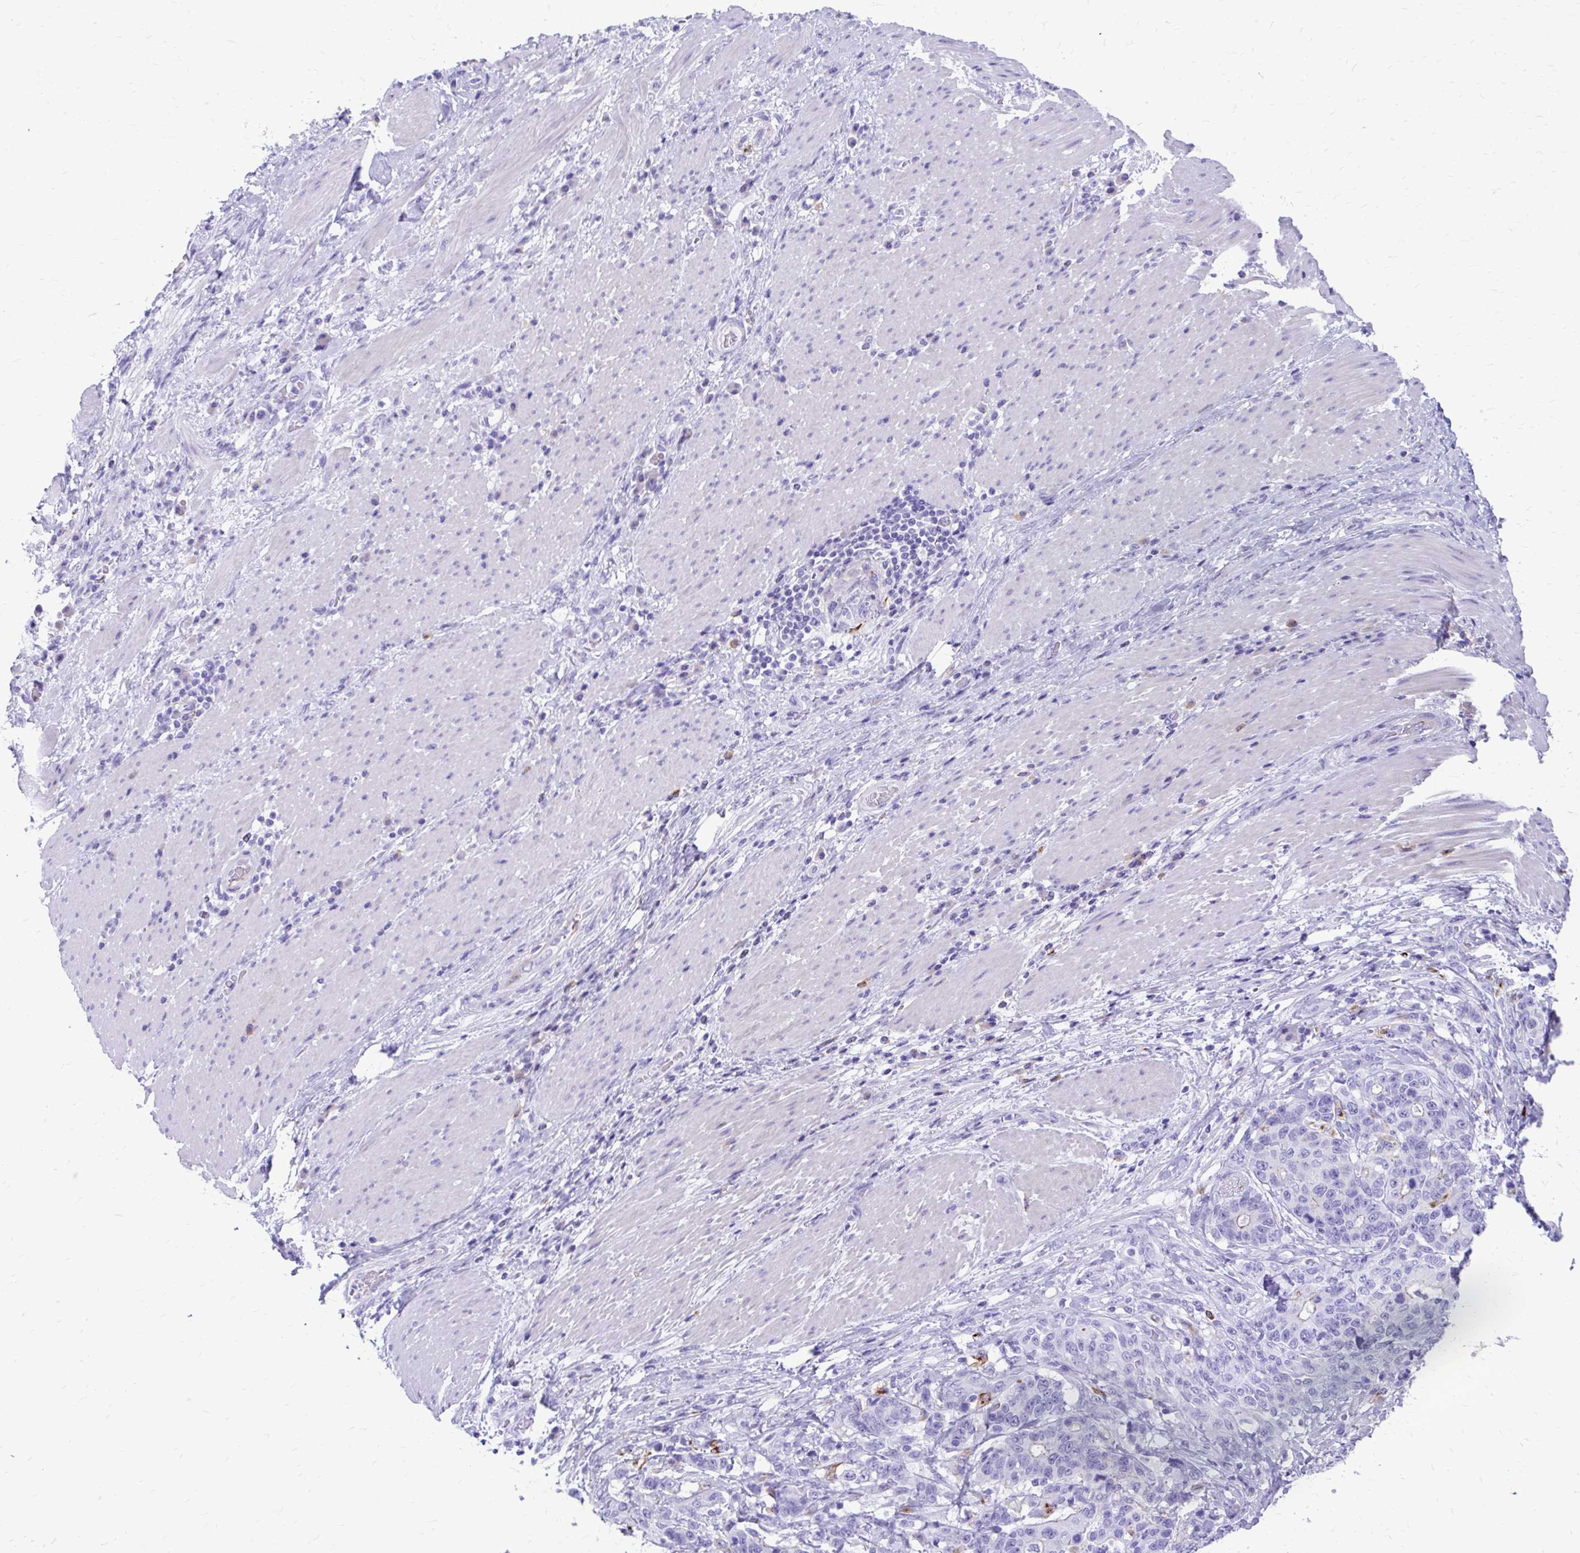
{"staining": {"intensity": "negative", "quantity": "none", "location": "none"}, "tissue": "stomach cancer", "cell_type": "Tumor cells", "image_type": "cancer", "snomed": [{"axis": "morphology", "description": "Normal tissue, NOS"}, {"axis": "morphology", "description": "Adenocarcinoma, NOS"}, {"axis": "topography", "description": "Stomach"}], "caption": "Stomach adenocarcinoma was stained to show a protein in brown. There is no significant expression in tumor cells.", "gene": "ZNF699", "patient": {"sex": "female", "age": 64}}